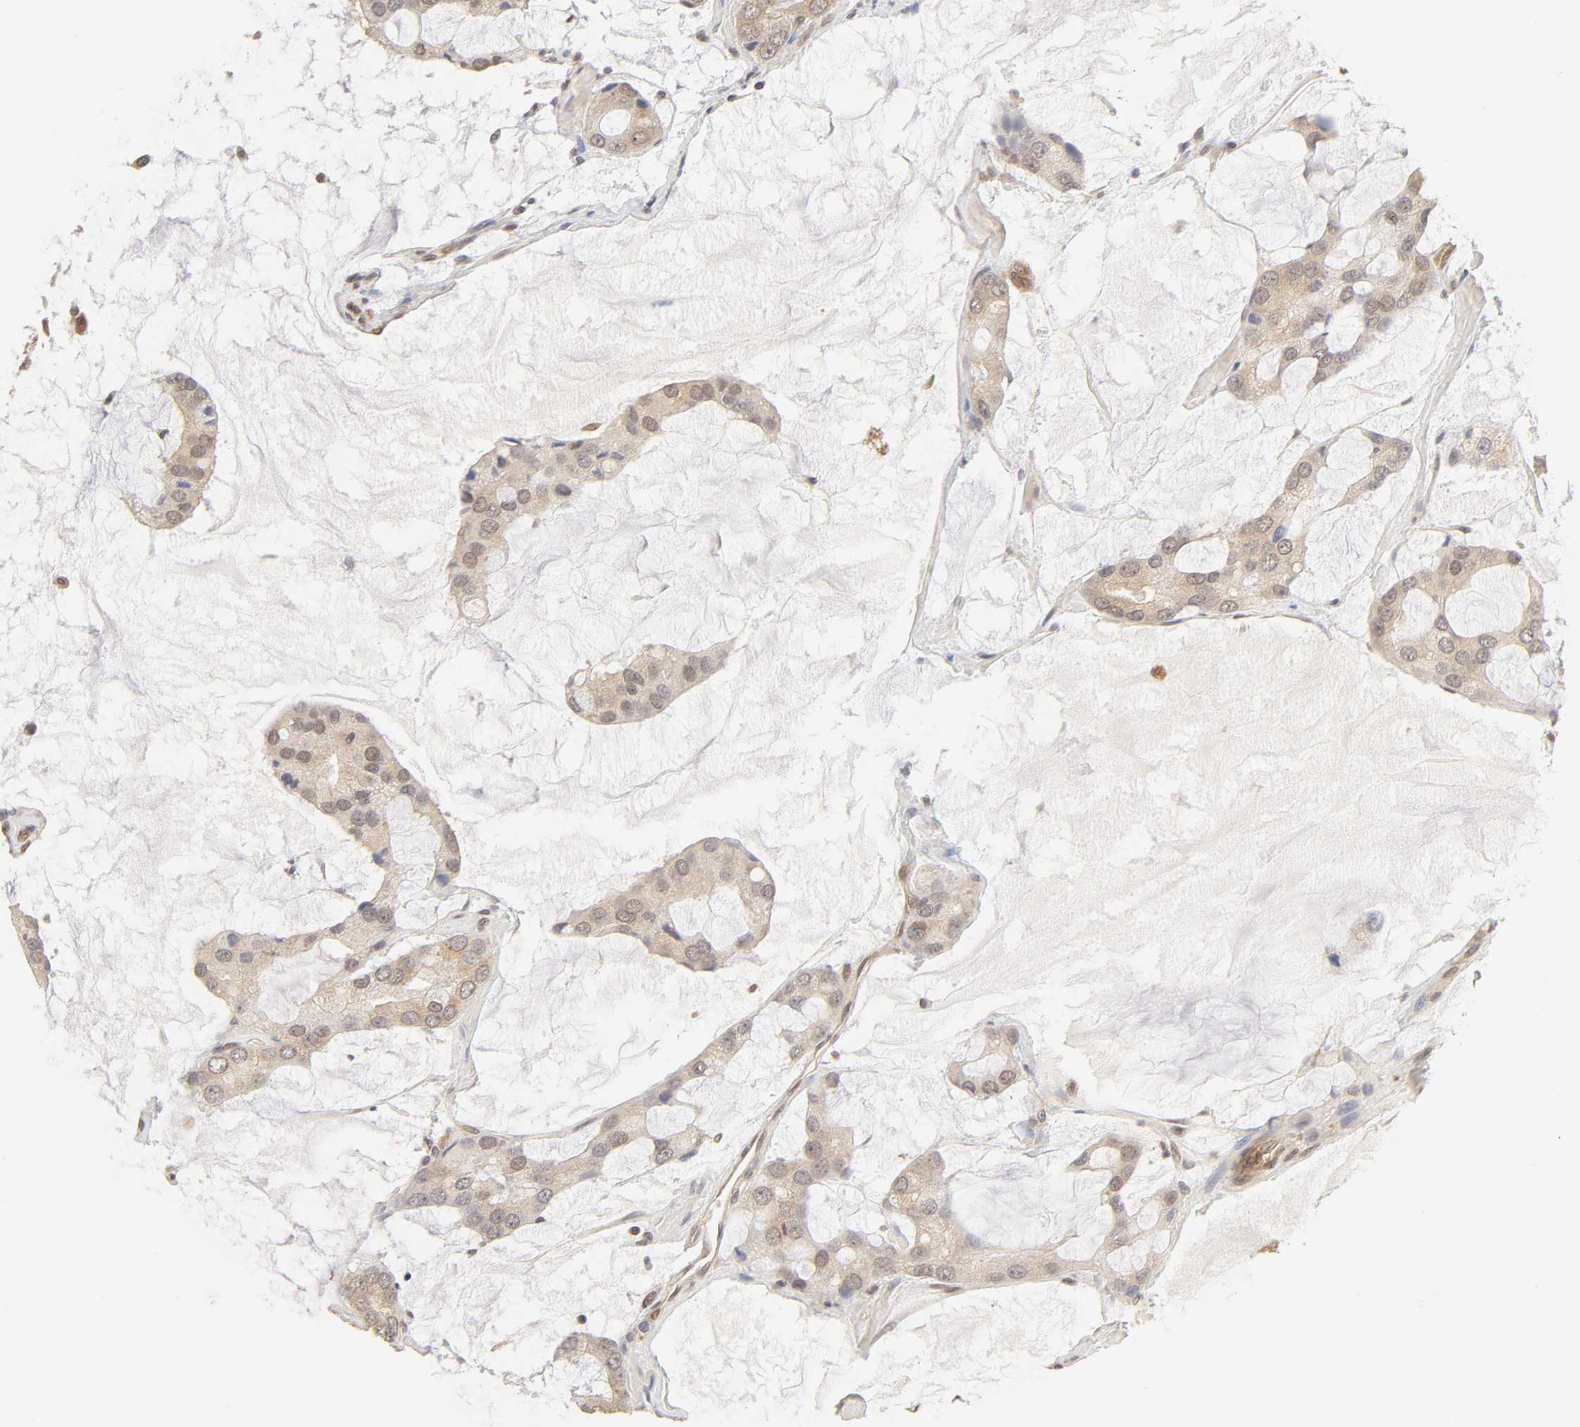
{"staining": {"intensity": "weak", "quantity": ">75%", "location": "cytoplasmic/membranous"}, "tissue": "prostate cancer", "cell_type": "Tumor cells", "image_type": "cancer", "snomed": [{"axis": "morphology", "description": "Adenocarcinoma, High grade"}, {"axis": "topography", "description": "Prostate"}], "caption": "Prostate cancer stained with a brown dye reveals weak cytoplasmic/membranous positive expression in about >75% of tumor cells.", "gene": "MAPK1", "patient": {"sex": "male", "age": 67}}